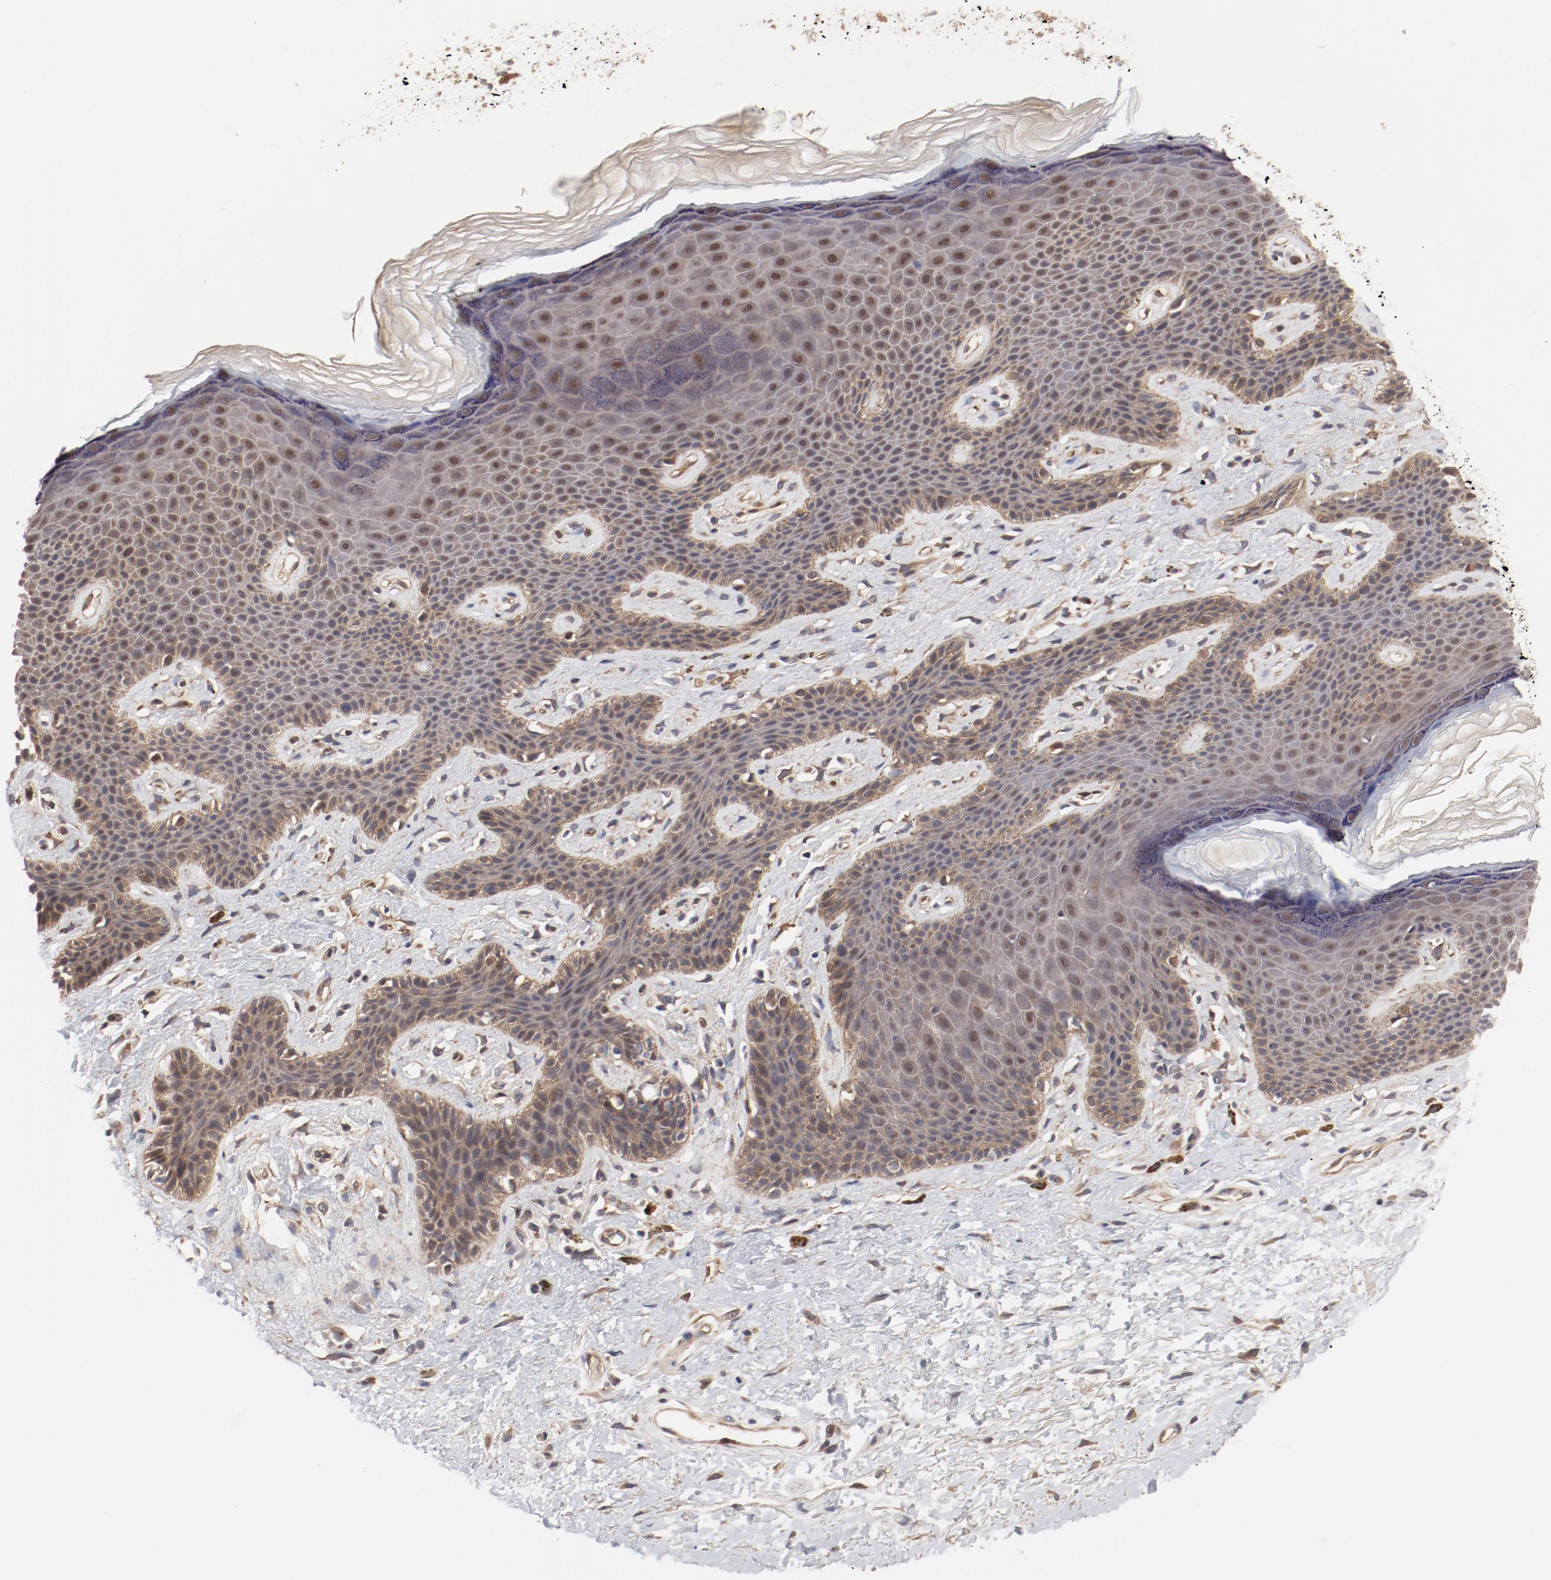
{"staining": {"intensity": "weak", "quantity": "<25%", "location": "nuclear"}, "tissue": "skin", "cell_type": "Epidermal cells", "image_type": "normal", "snomed": [{"axis": "morphology", "description": "Normal tissue, NOS"}, {"axis": "topography", "description": "Anal"}], "caption": "A micrograph of skin stained for a protein exhibits no brown staining in epidermal cells. Nuclei are stained in blue.", "gene": "PITPNM2", "patient": {"sex": "female", "age": 46}}